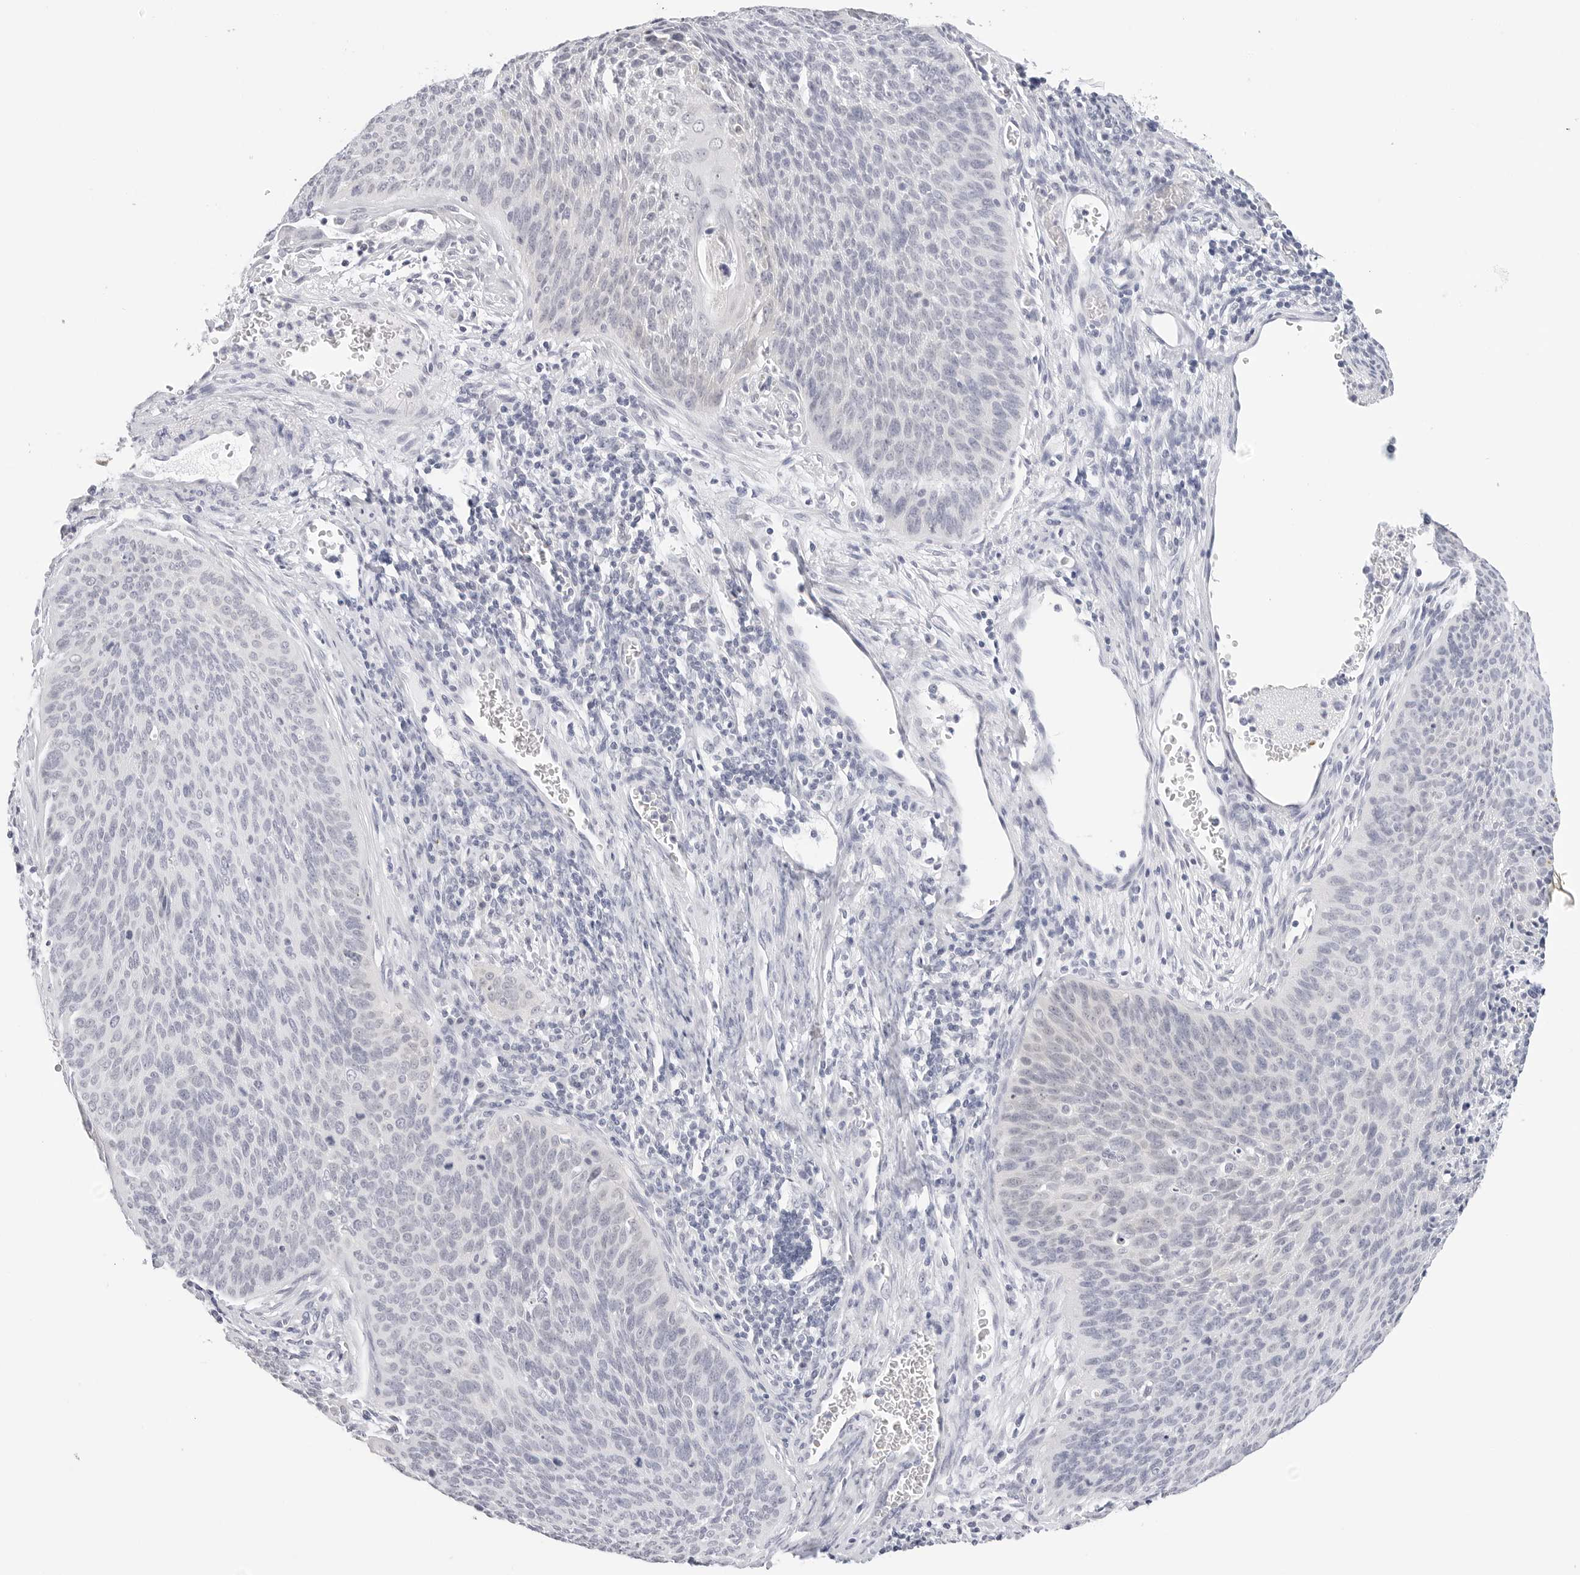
{"staining": {"intensity": "negative", "quantity": "none", "location": "none"}, "tissue": "cervical cancer", "cell_type": "Tumor cells", "image_type": "cancer", "snomed": [{"axis": "morphology", "description": "Squamous cell carcinoma, NOS"}, {"axis": "topography", "description": "Cervix"}], "caption": "This photomicrograph is of squamous cell carcinoma (cervical) stained with immunohistochemistry (IHC) to label a protein in brown with the nuclei are counter-stained blue. There is no positivity in tumor cells.", "gene": "HMGCS2", "patient": {"sex": "female", "age": 55}}